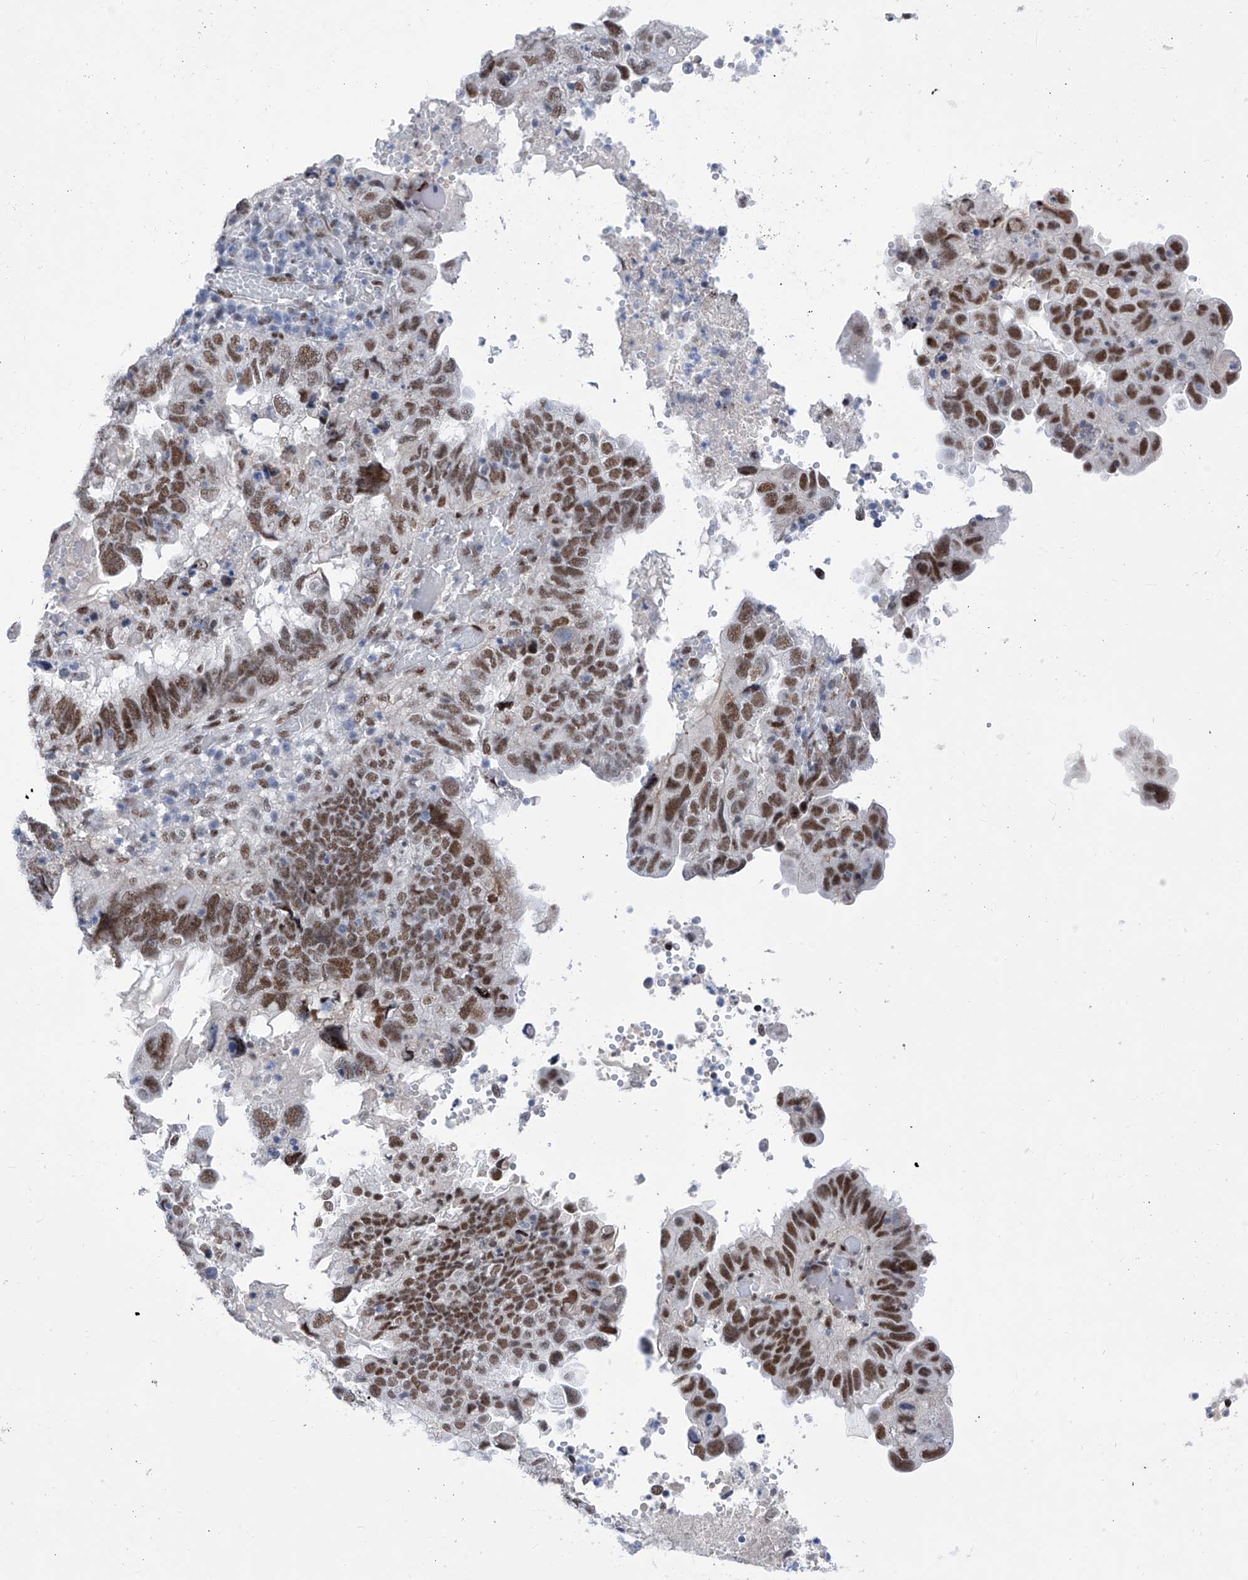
{"staining": {"intensity": "strong", "quantity": ">75%", "location": "nuclear"}, "tissue": "endometrial cancer", "cell_type": "Tumor cells", "image_type": "cancer", "snomed": [{"axis": "morphology", "description": "Adenocarcinoma, NOS"}, {"axis": "topography", "description": "Uterus"}], "caption": "The immunohistochemical stain labels strong nuclear expression in tumor cells of endometrial cancer tissue.", "gene": "ATN1", "patient": {"sex": "female", "age": 77}}